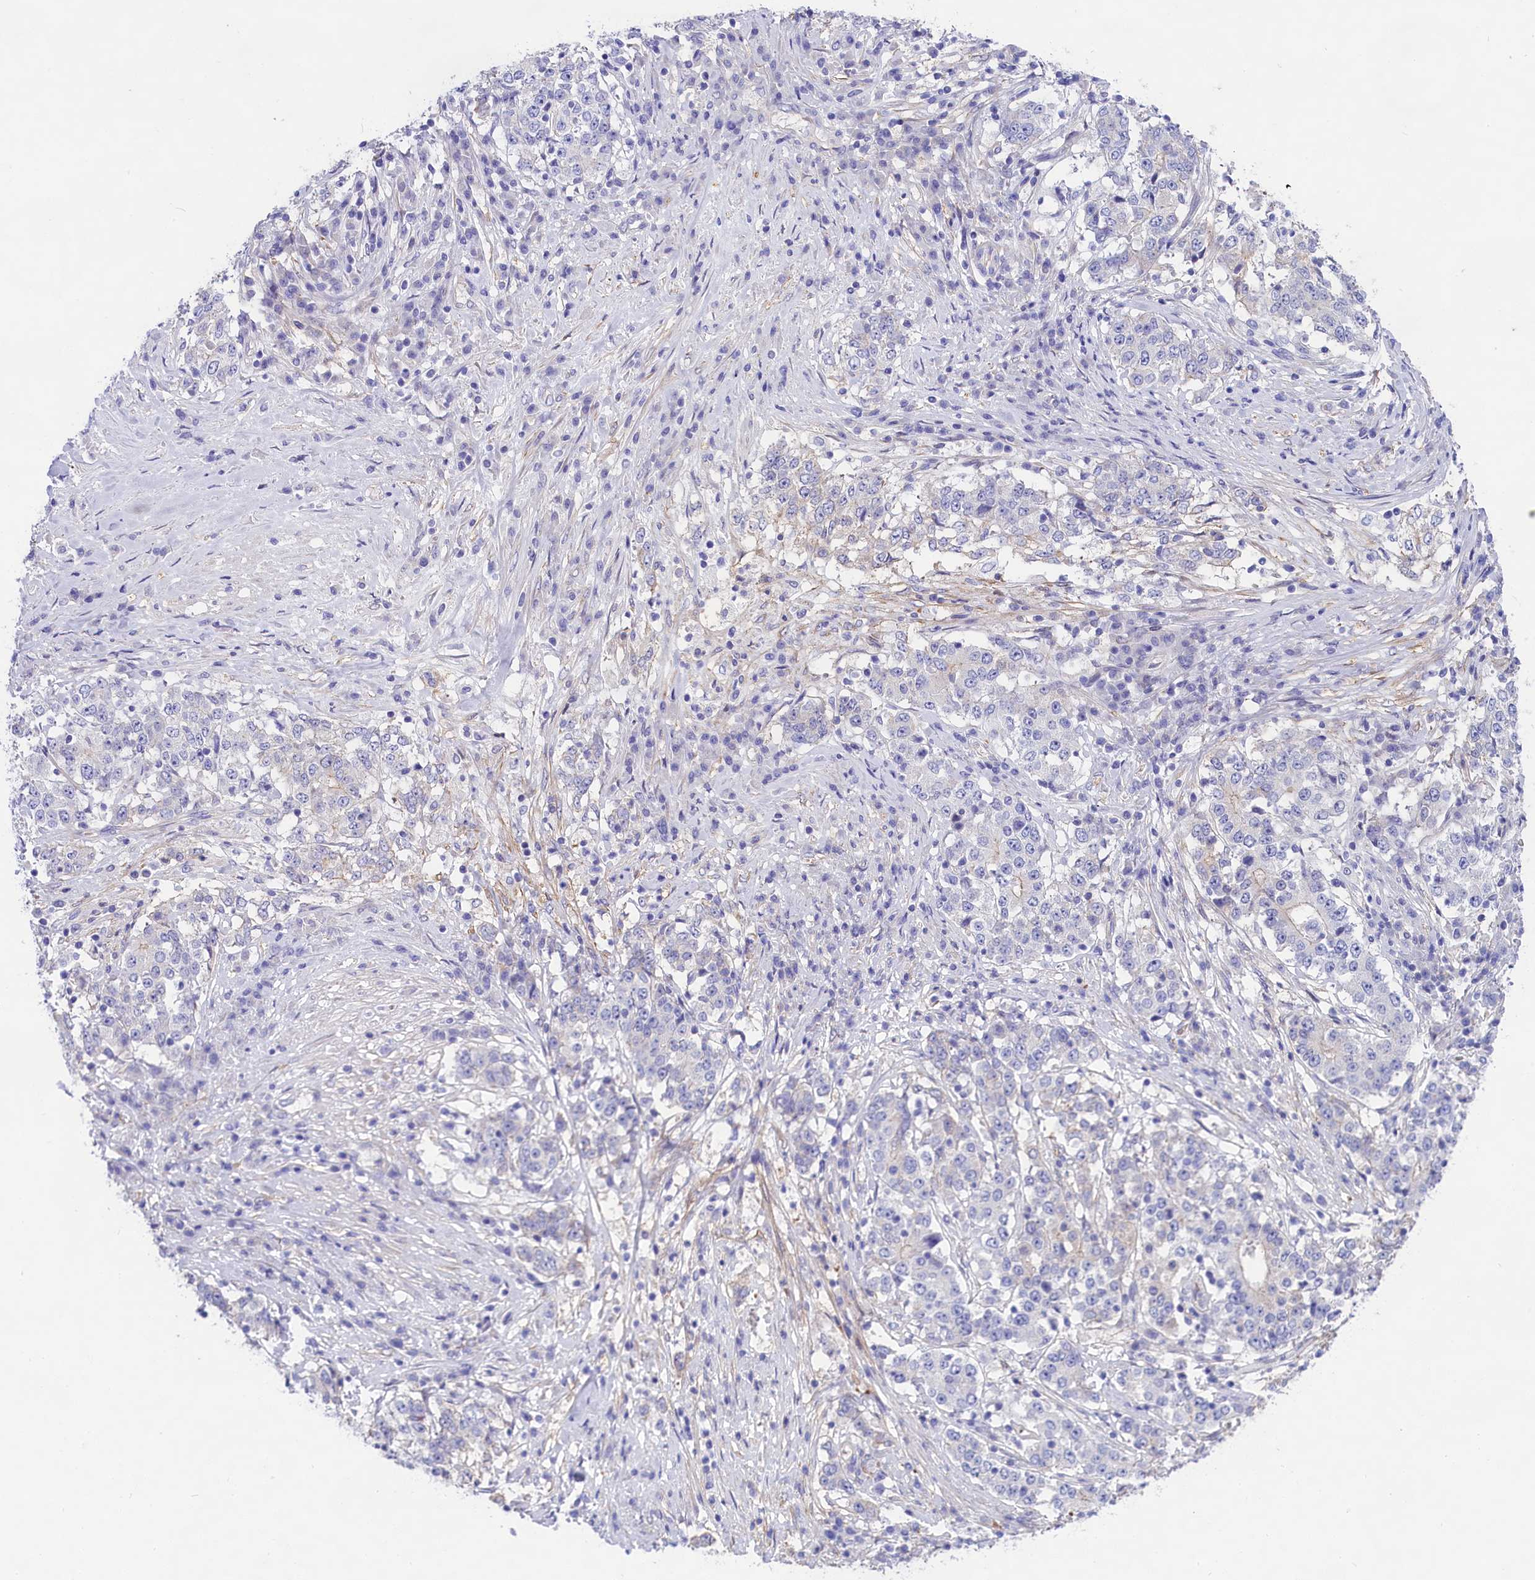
{"staining": {"intensity": "negative", "quantity": "none", "location": "none"}, "tissue": "stomach cancer", "cell_type": "Tumor cells", "image_type": "cancer", "snomed": [{"axis": "morphology", "description": "Adenocarcinoma, NOS"}, {"axis": "topography", "description": "Stomach"}], "caption": "This is an immunohistochemistry (IHC) histopathology image of stomach cancer (adenocarcinoma). There is no positivity in tumor cells.", "gene": "PPP1R13L", "patient": {"sex": "male", "age": 59}}